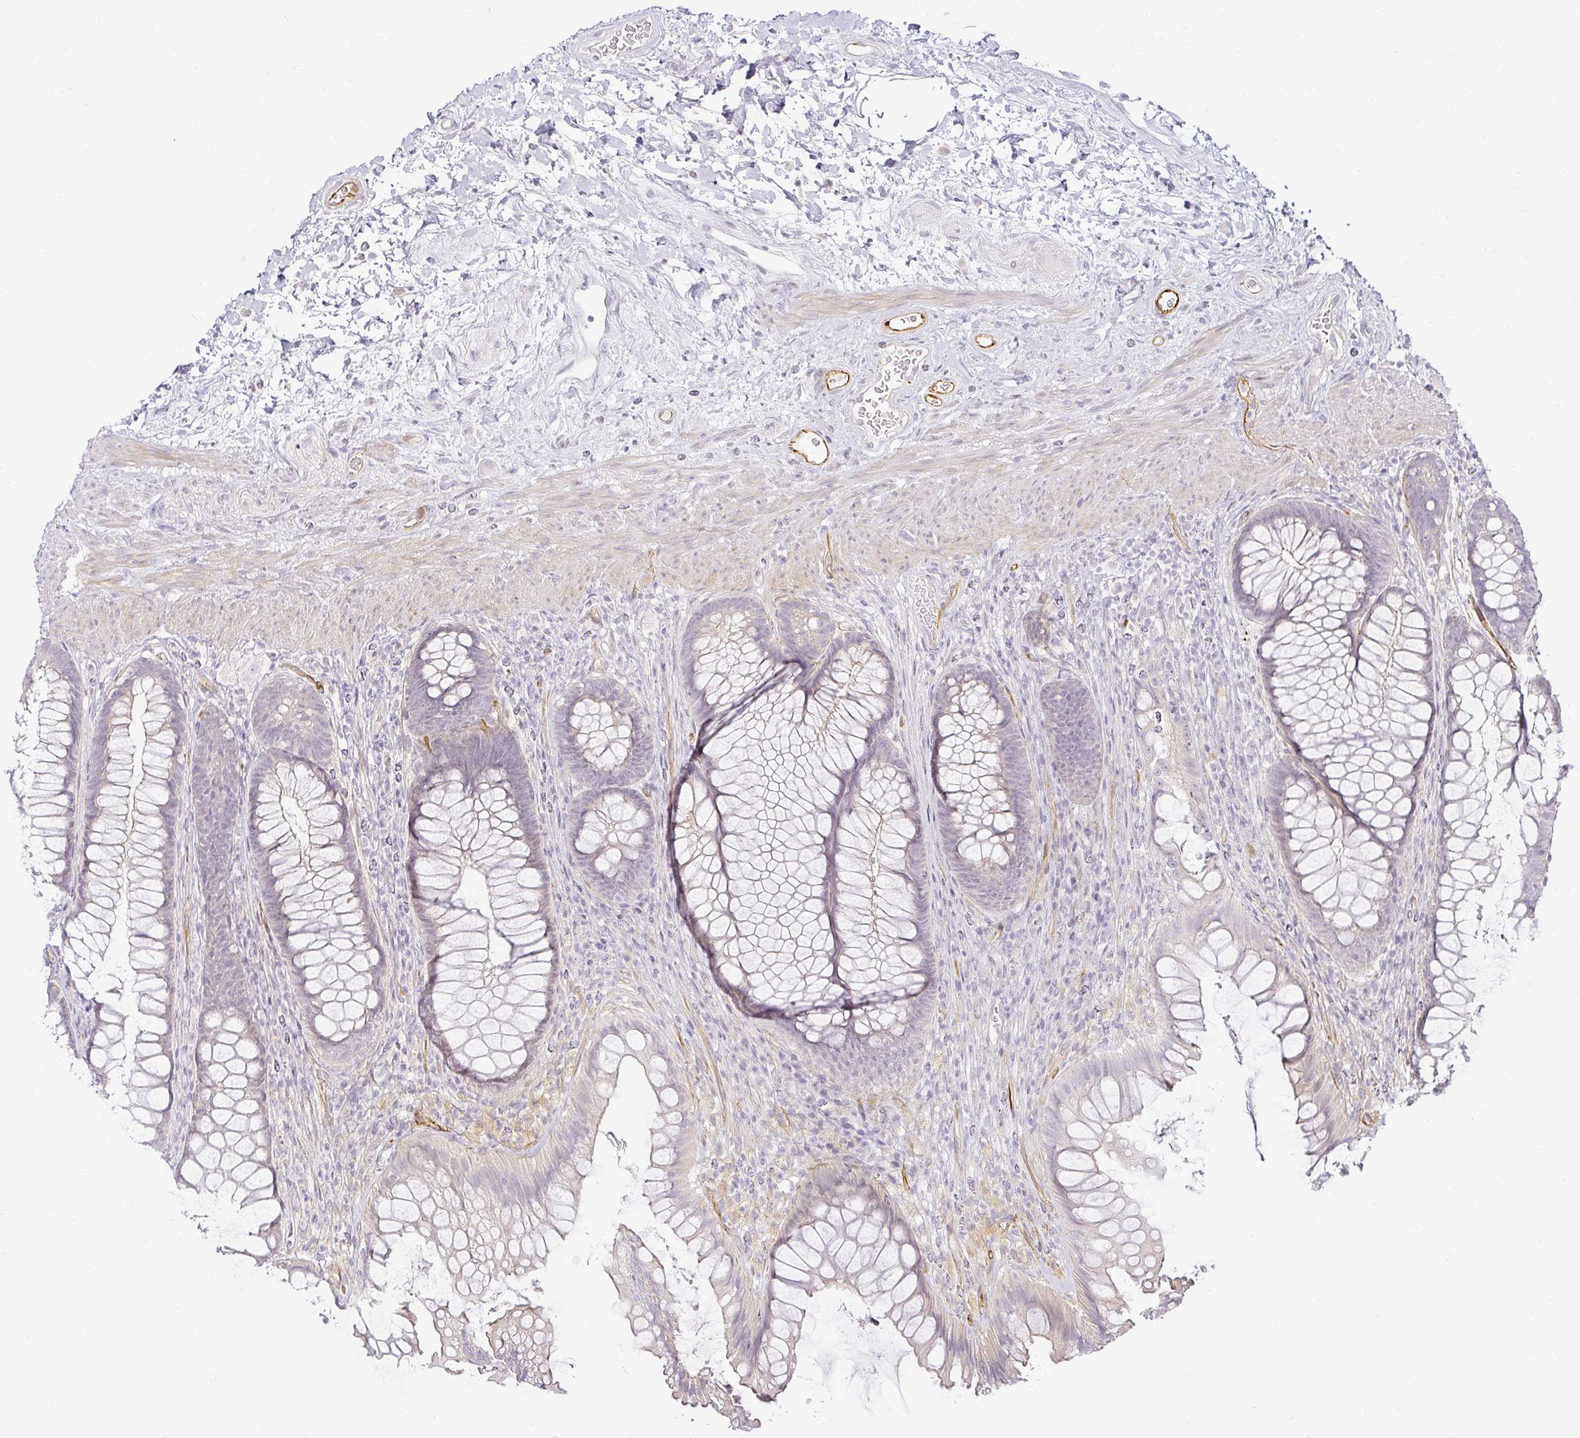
{"staining": {"intensity": "negative", "quantity": "none", "location": "none"}, "tissue": "rectum", "cell_type": "Glandular cells", "image_type": "normal", "snomed": [{"axis": "morphology", "description": "Normal tissue, NOS"}, {"axis": "topography", "description": "Rectum"}], "caption": "An image of human rectum is negative for staining in glandular cells. (Stains: DAB immunohistochemistry with hematoxylin counter stain, Microscopy: brightfield microscopy at high magnification).", "gene": "ACAN", "patient": {"sex": "male", "age": 53}}